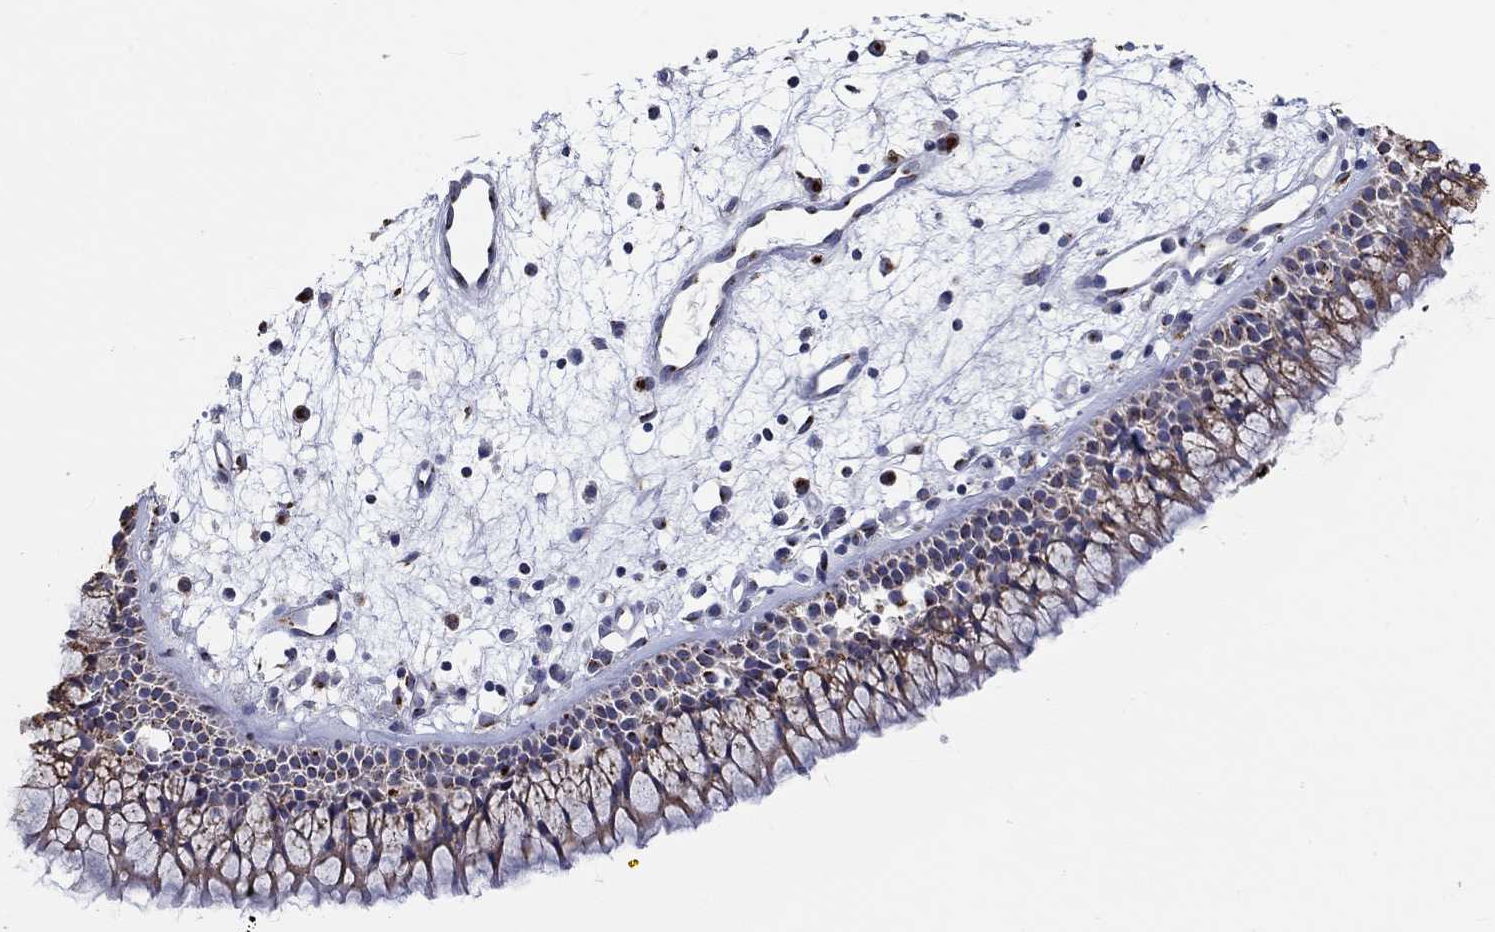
{"staining": {"intensity": "moderate", "quantity": "<25%", "location": "cytoplasmic/membranous"}, "tissue": "nasopharynx", "cell_type": "Respiratory epithelial cells", "image_type": "normal", "snomed": [{"axis": "morphology", "description": "Normal tissue, NOS"}, {"axis": "morphology", "description": "Polyp, NOS"}, {"axis": "topography", "description": "Nasopharynx"}], "caption": "An immunohistochemistry (IHC) micrograph of unremarkable tissue is shown. Protein staining in brown labels moderate cytoplasmic/membranous positivity in nasopharynx within respiratory epithelial cells.", "gene": "LRRC4C", "patient": {"sex": "female", "age": 56}}